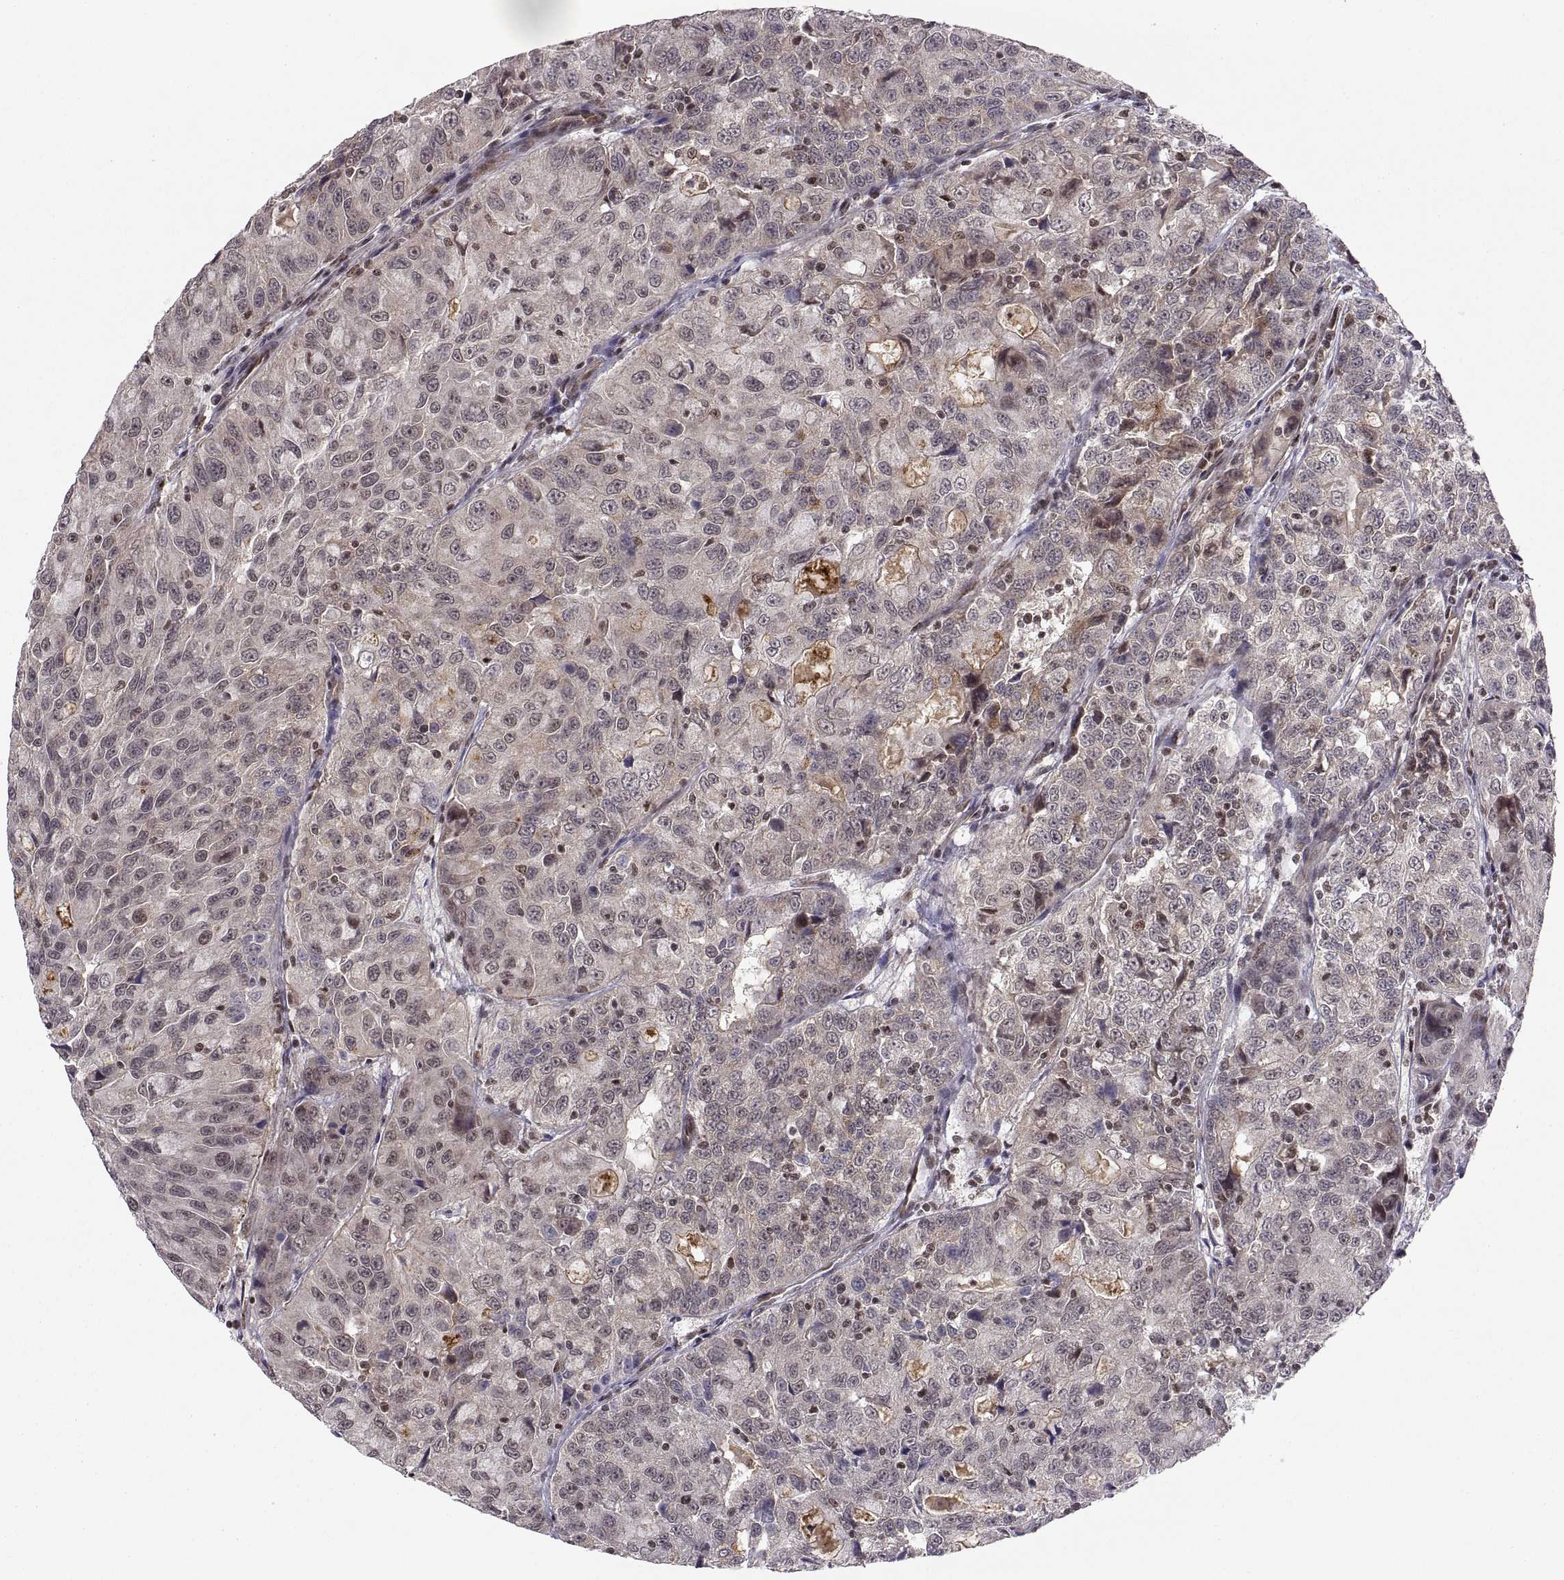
{"staining": {"intensity": "weak", "quantity": "<25%", "location": "cytoplasmic/membranous"}, "tissue": "urothelial cancer", "cell_type": "Tumor cells", "image_type": "cancer", "snomed": [{"axis": "morphology", "description": "Urothelial carcinoma, NOS"}, {"axis": "morphology", "description": "Urothelial carcinoma, High grade"}, {"axis": "topography", "description": "Urinary bladder"}], "caption": "Urothelial cancer was stained to show a protein in brown. There is no significant staining in tumor cells.", "gene": "ABL2", "patient": {"sex": "female", "age": 73}}